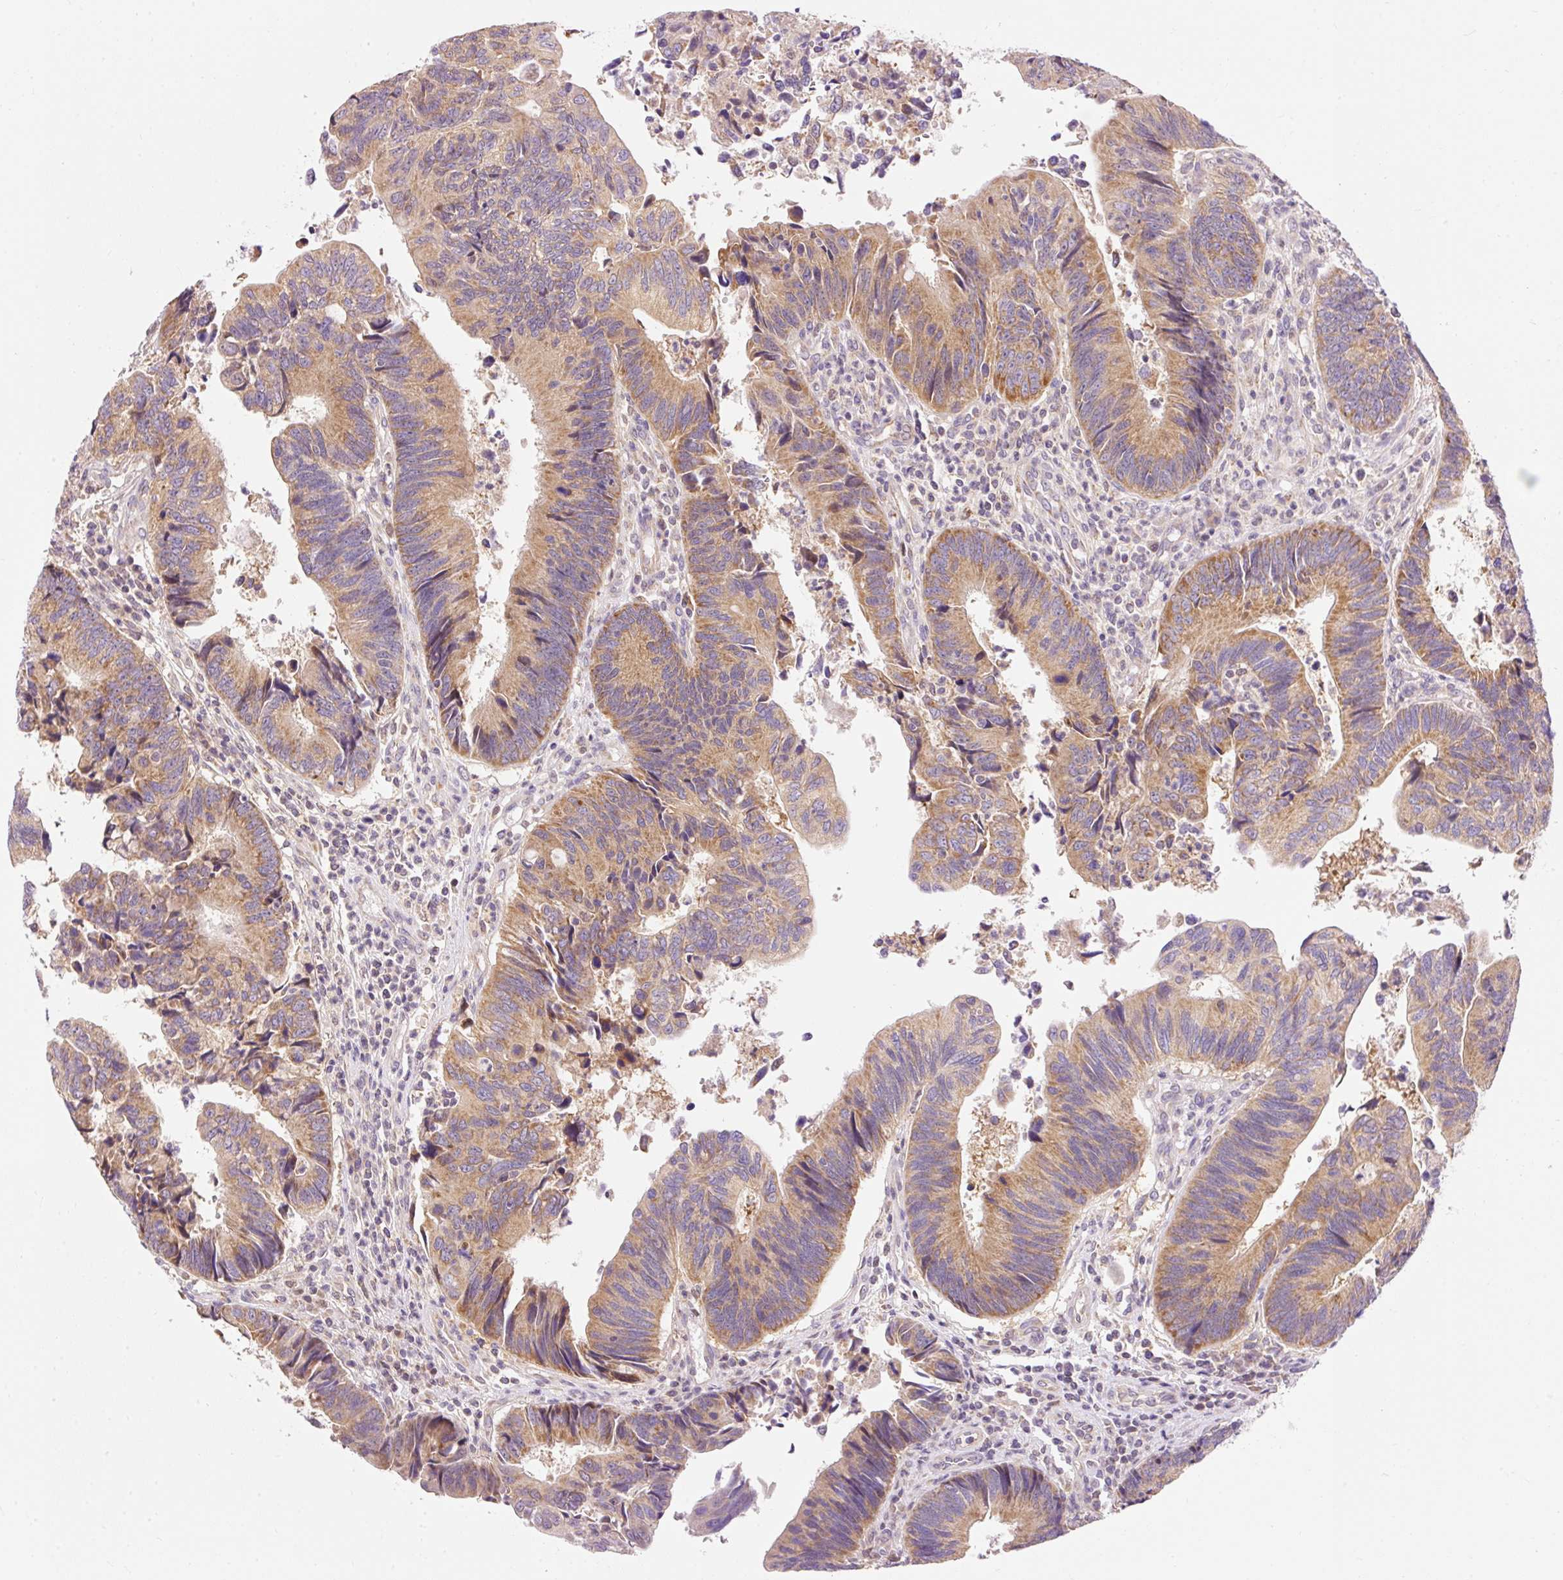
{"staining": {"intensity": "moderate", "quantity": ">75%", "location": "cytoplasmic/membranous"}, "tissue": "colorectal cancer", "cell_type": "Tumor cells", "image_type": "cancer", "snomed": [{"axis": "morphology", "description": "Adenocarcinoma, NOS"}, {"axis": "topography", "description": "Colon"}], "caption": "A medium amount of moderate cytoplasmic/membranous staining is seen in approximately >75% of tumor cells in colorectal cancer tissue.", "gene": "IMMT", "patient": {"sex": "female", "age": 67}}